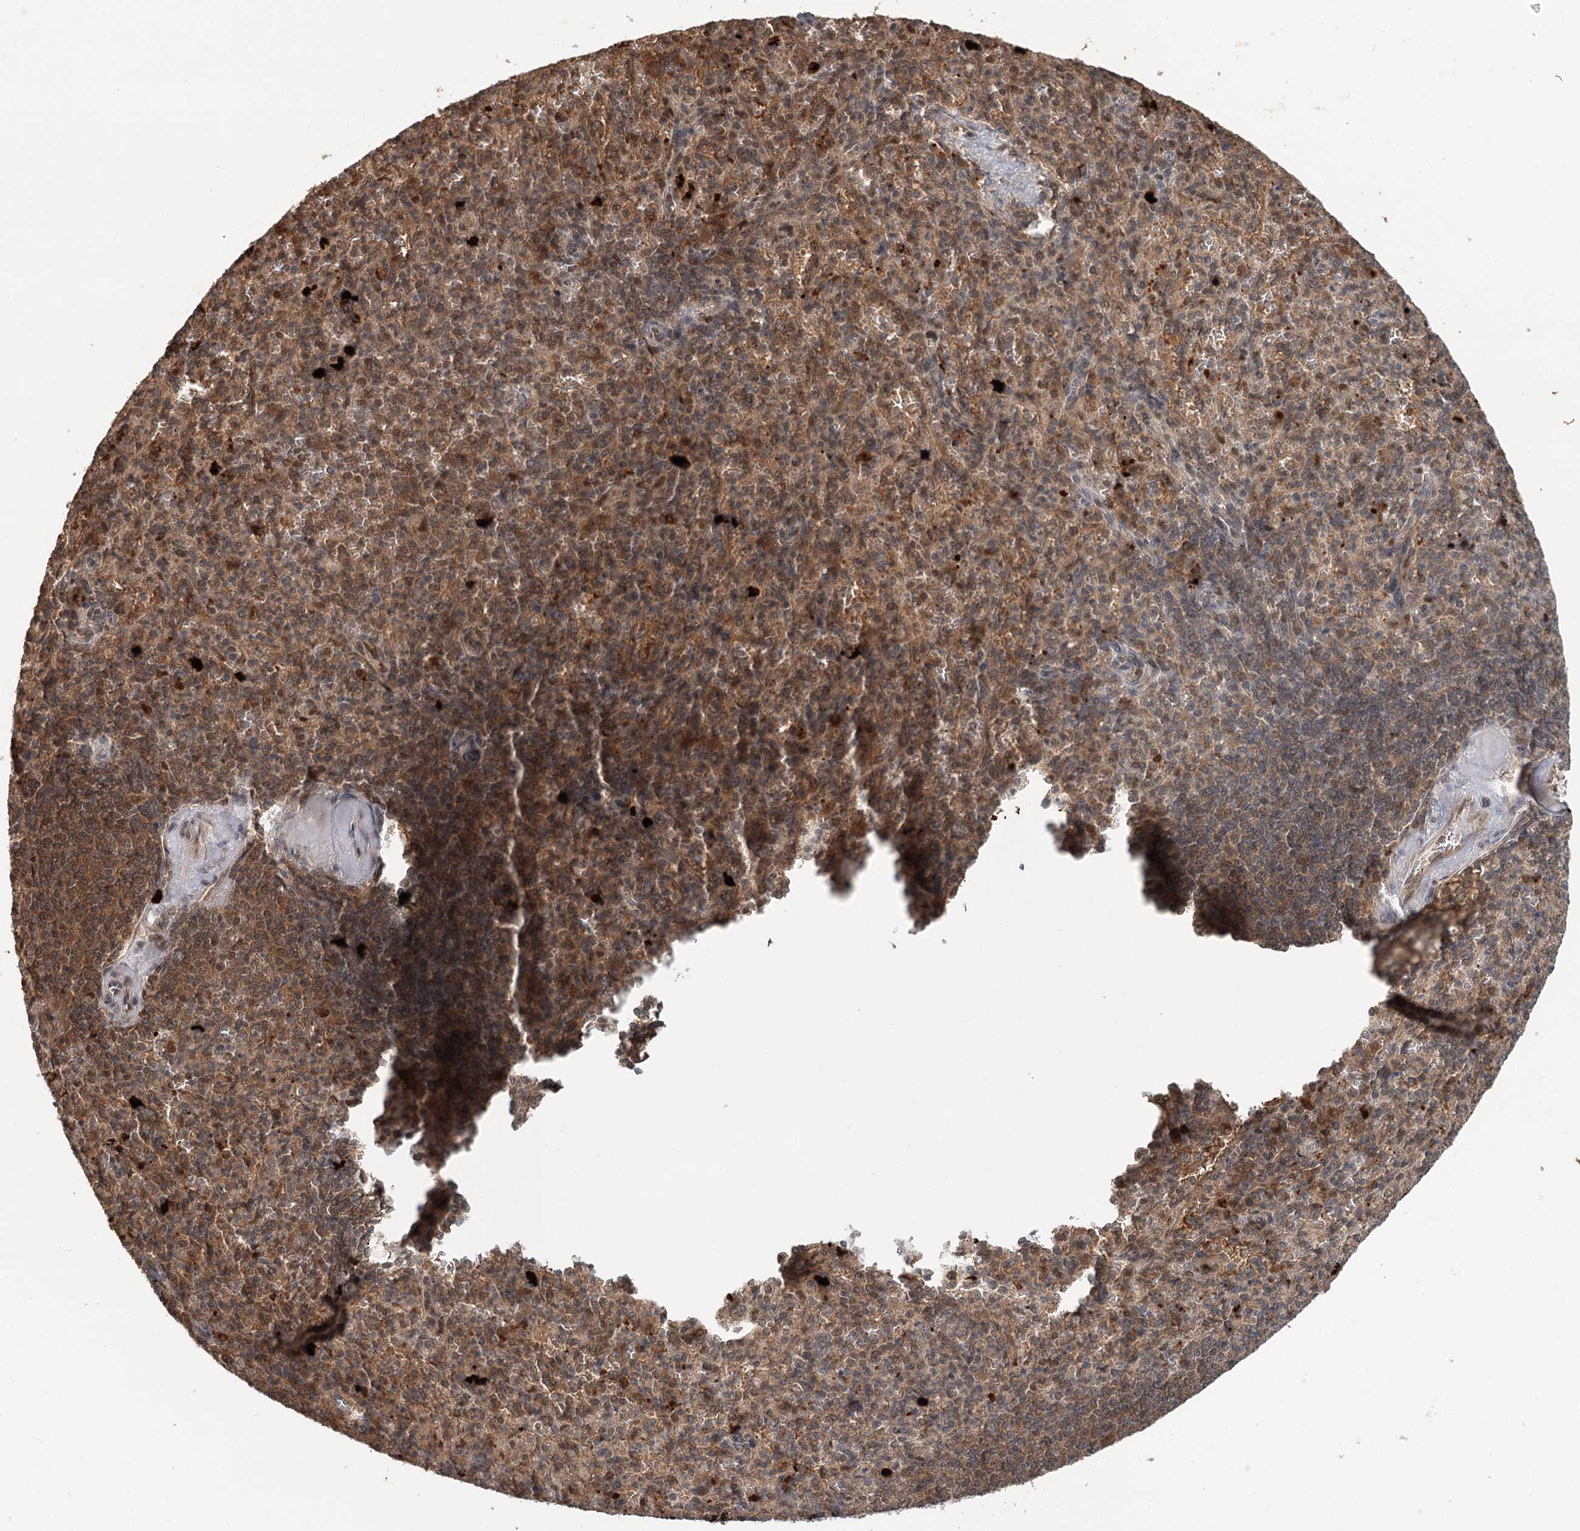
{"staining": {"intensity": "moderate", "quantity": ">75%", "location": "cytoplasmic/membranous,nuclear"}, "tissue": "spleen", "cell_type": "Cells in red pulp", "image_type": "normal", "snomed": [{"axis": "morphology", "description": "Normal tissue, NOS"}, {"axis": "topography", "description": "Spleen"}], "caption": "Protein positivity by immunohistochemistry shows moderate cytoplasmic/membranous,nuclear expression in about >75% of cells in red pulp in benign spleen.", "gene": "N6AMT1", "patient": {"sex": "female", "age": 74}}